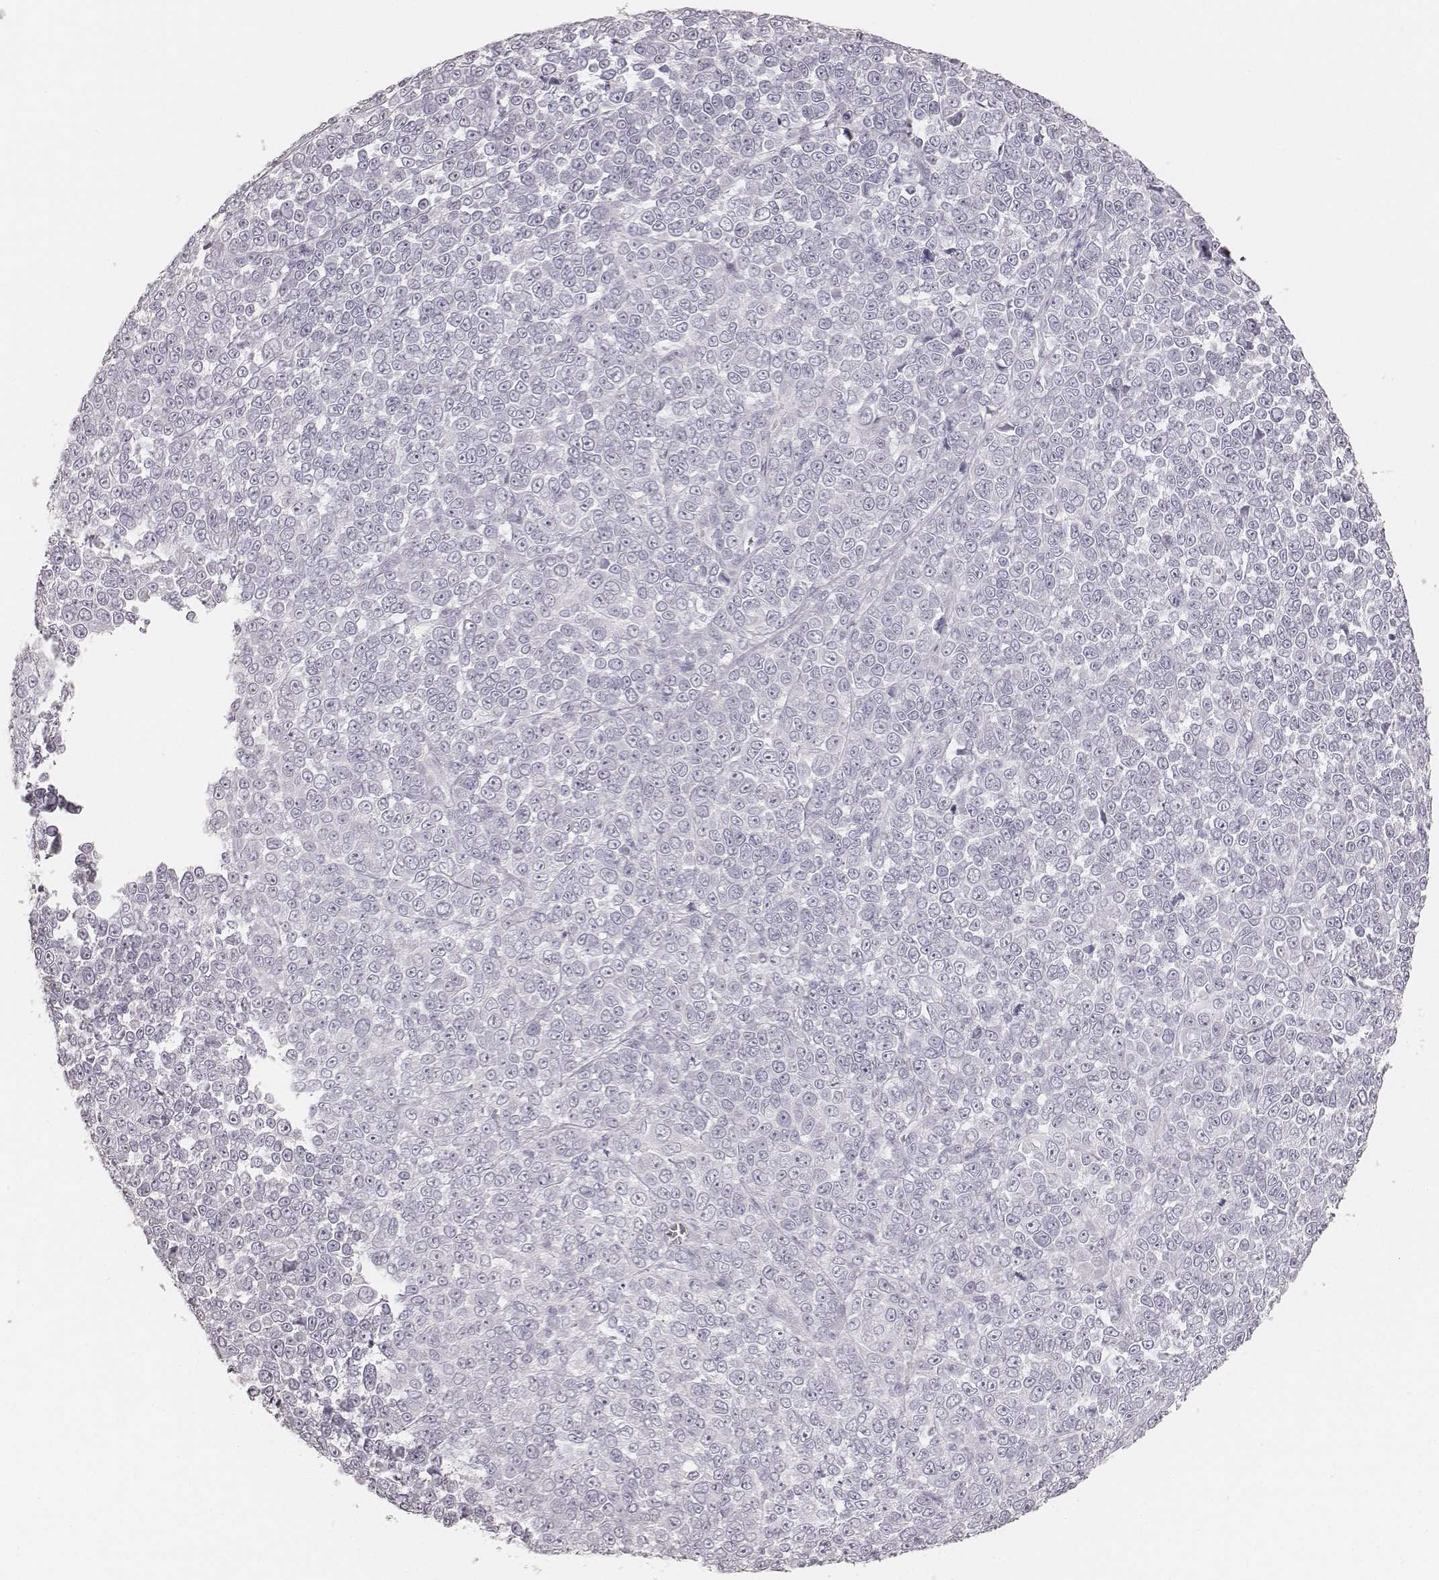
{"staining": {"intensity": "negative", "quantity": "none", "location": "none"}, "tissue": "melanoma", "cell_type": "Tumor cells", "image_type": "cancer", "snomed": [{"axis": "morphology", "description": "Malignant melanoma, NOS"}, {"axis": "topography", "description": "Skin"}], "caption": "The histopathology image demonstrates no staining of tumor cells in melanoma. (Brightfield microscopy of DAB (3,3'-diaminobenzidine) immunohistochemistry (IHC) at high magnification).", "gene": "KRT34", "patient": {"sex": "female", "age": 95}}